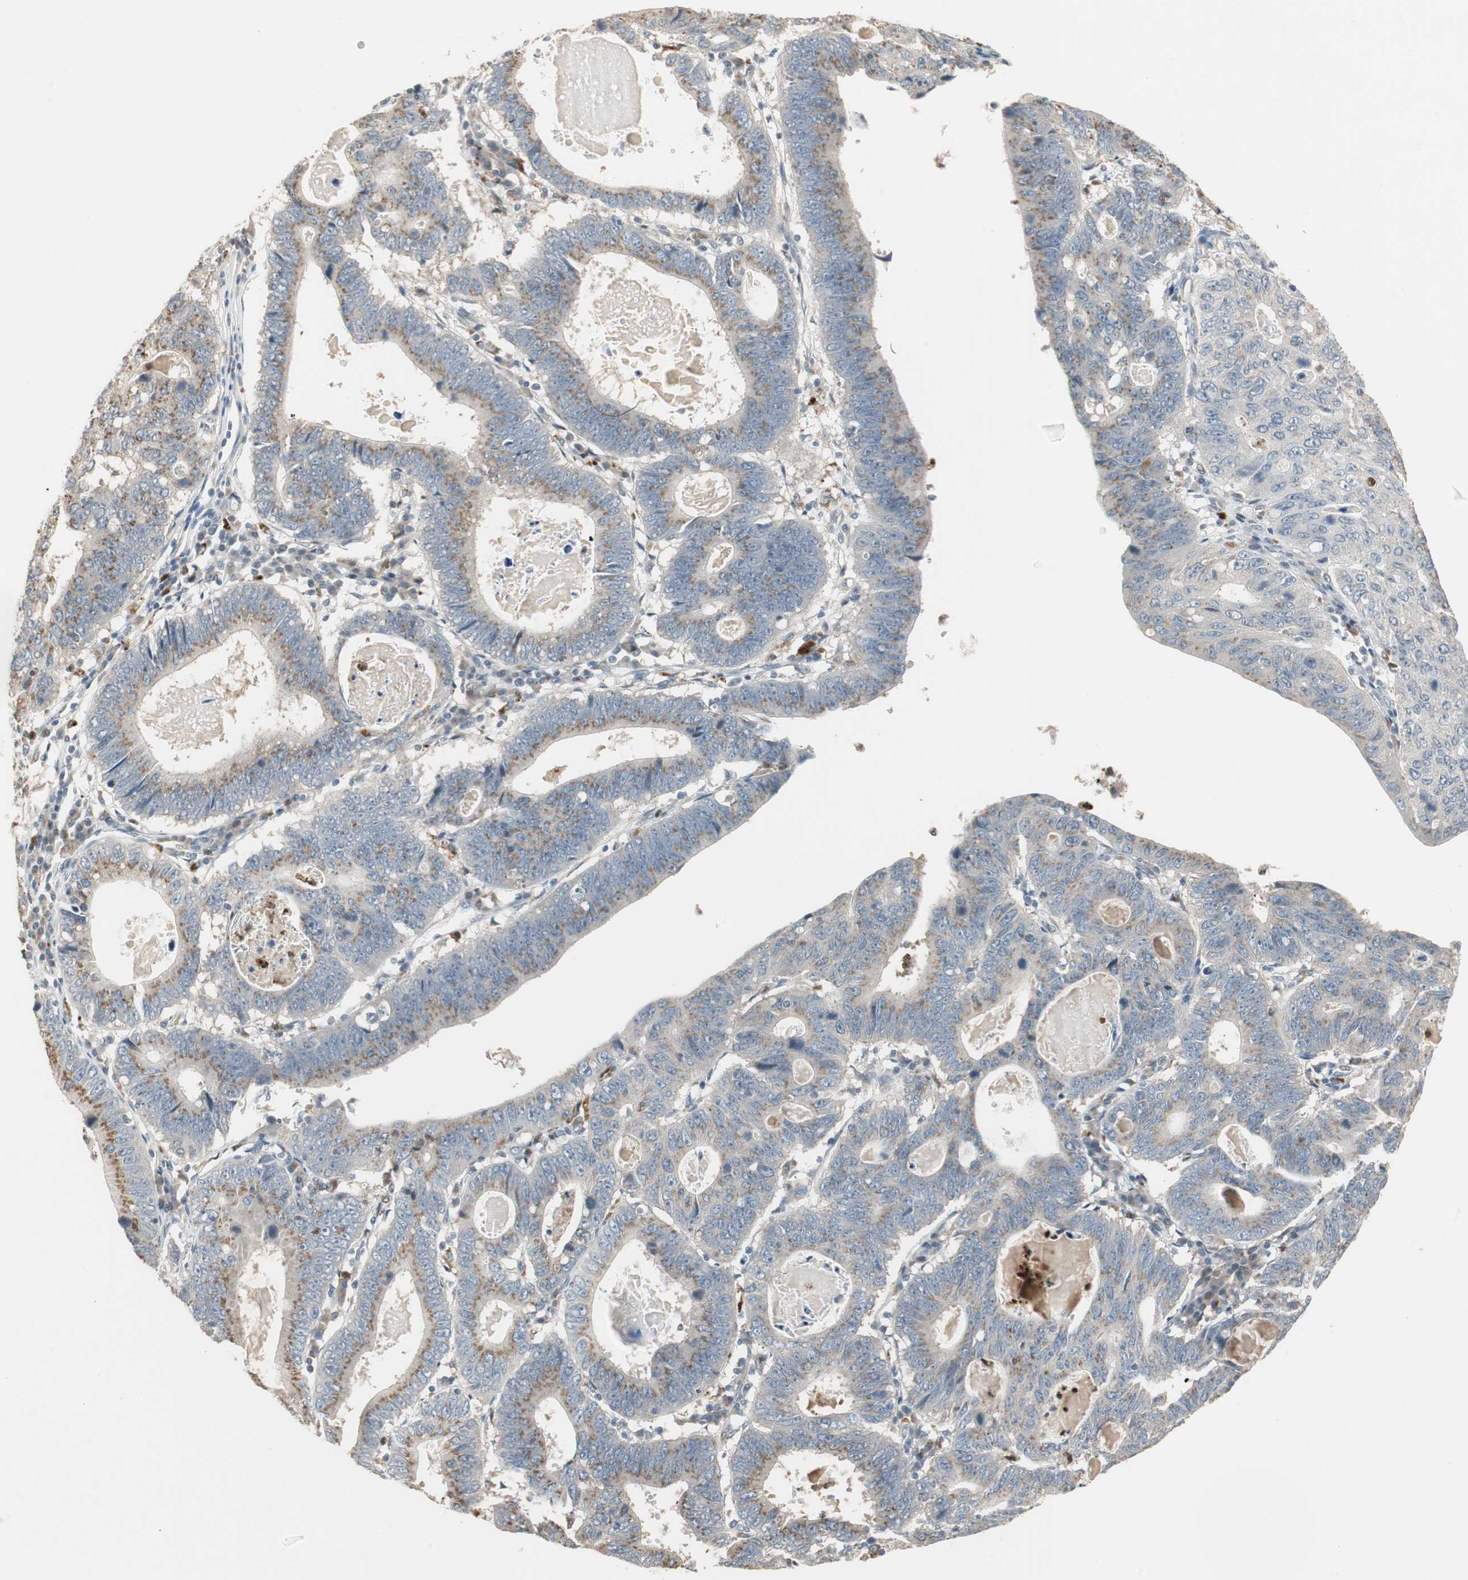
{"staining": {"intensity": "weak", "quantity": "<25%", "location": "cytoplasmic/membranous"}, "tissue": "stomach cancer", "cell_type": "Tumor cells", "image_type": "cancer", "snomed": [{"axis": "morphology", "description": "Adenocarcinoma, NOS"}, {"axis": "topography", "description": "Stomach"}], "caption": "There is no significant positivity in tumor cells of adenocarcinoma (stomach).", "gene": "SNX4", "patient": {"sex": "male", "age": 59}}